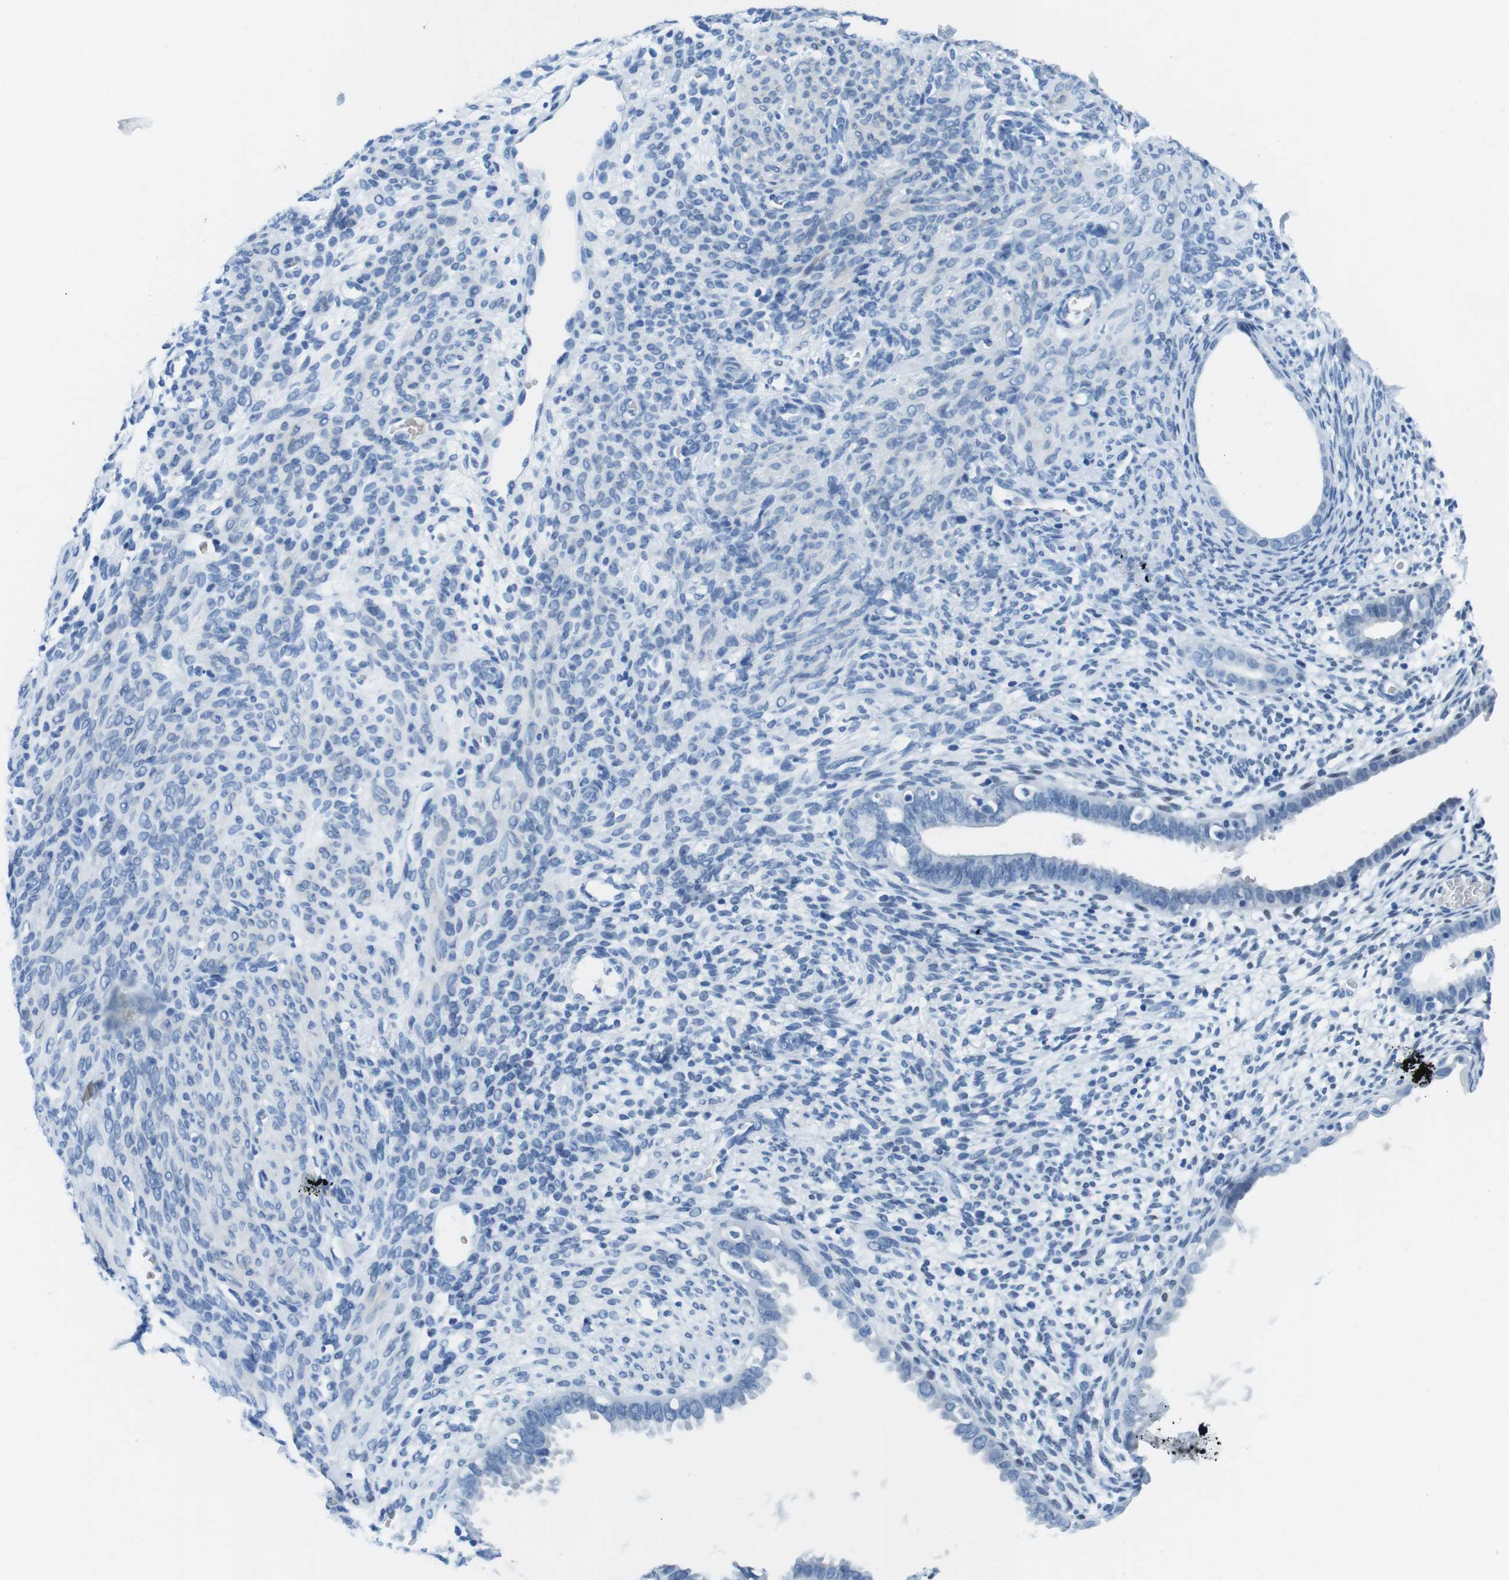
{"staining": {"intensity": "negative", "quantity": "none", "location": "none"}, "tissue": "endometrium", "cell_type": "Cells in endometrial stroma", "image_type": "normal", "snomed": [{"axis": "morphology", "description": "Normal tissue, NOS"}, {"axis": "morphology", "description": "Atrophy, NOS"}, {"axis": "topography", "description": "Uterus"}, {"axis": "topography", "description": "Endometrium"}], "caption": "Endometrium stained for a protein using IHC exhibits no staining cells in endometrial stroma.", "gene": "TFAP2C", "patient": {"sex": "female", "age": 68}}